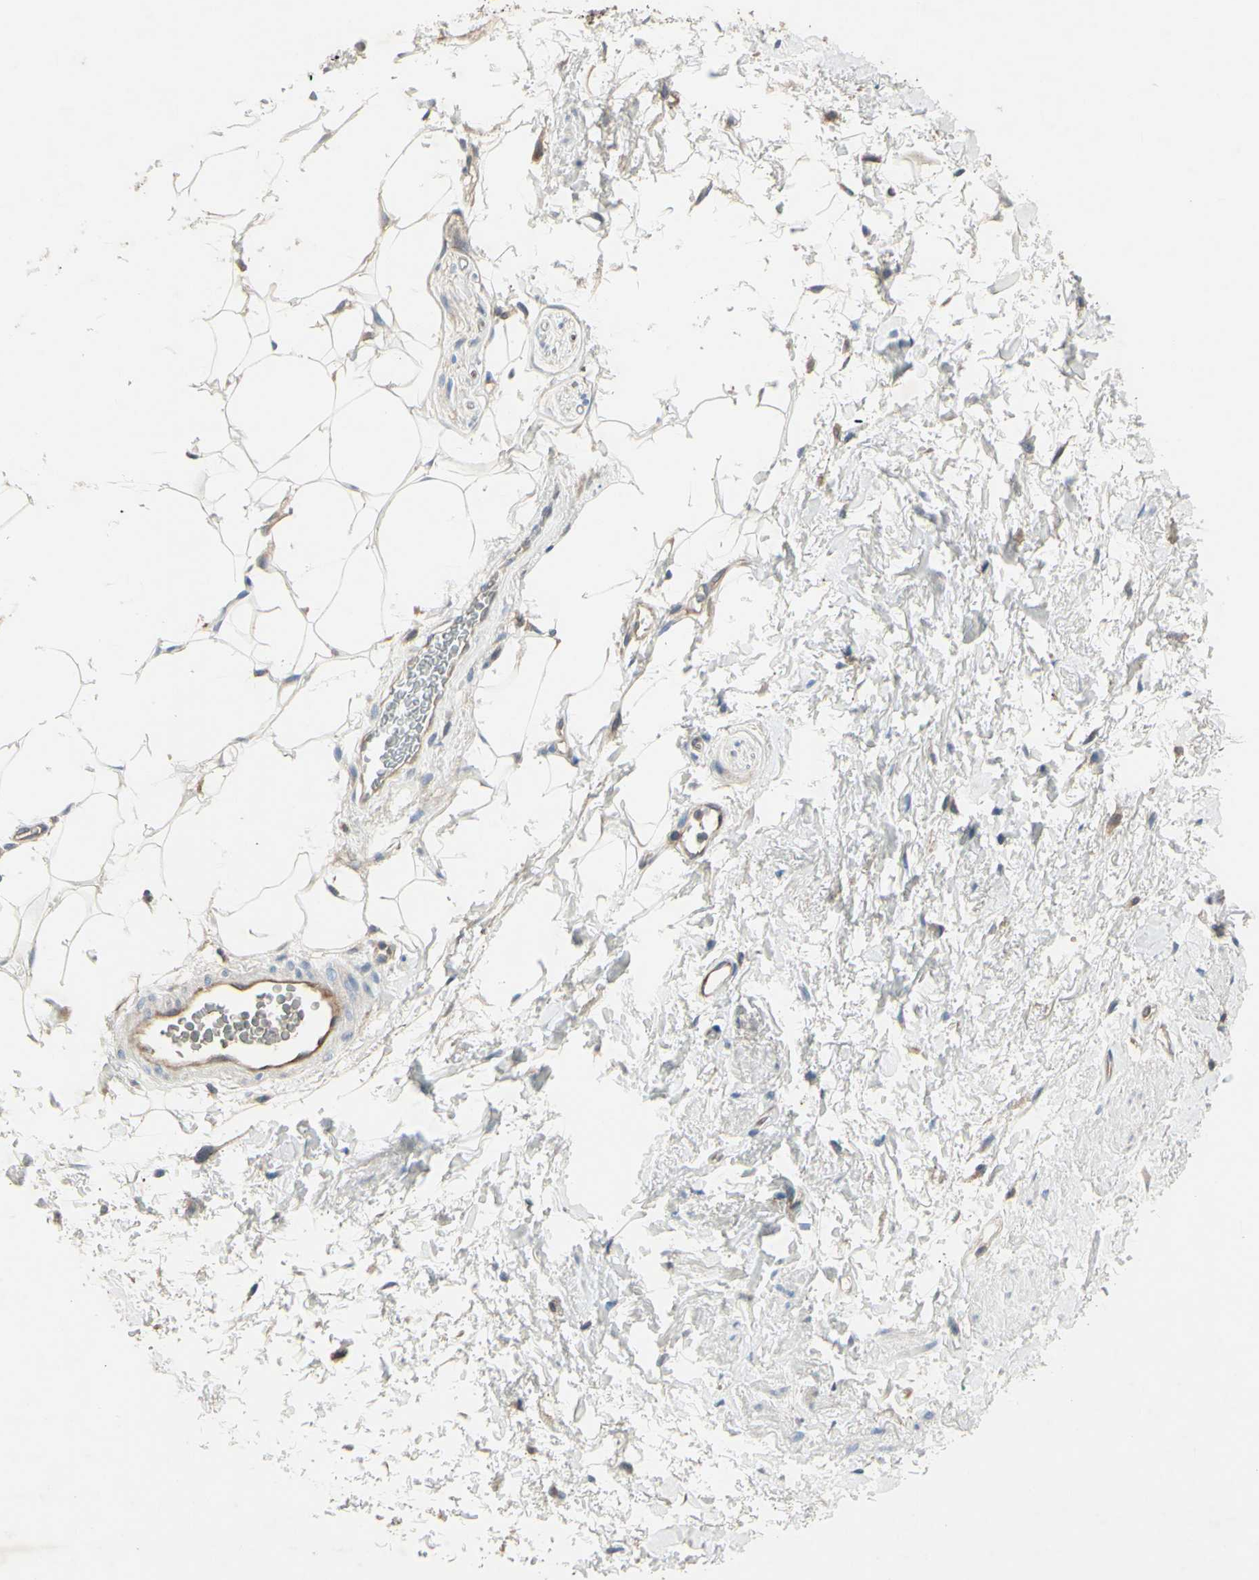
{"staining": {"intensity": "negative", "quantity": "none", "location": "none"}, "tissue": "adipose tissue", "cell_type": "Adipocytes", "image_type": "normal", "snomed": [{"axis": "morphology", "description": "Normal tissue, NOS"}, {"axis": "topography", "description": "Soft tissue"}, {"axis": "topography", "description": "Peripheral nerve tissue"}], "caption": "An IHC micrograph of normal adipose tissue is shown. There is no staining in adipocytes of adipose tissue. (DAB immunohistochemistry with hematoxylin counter stain).", "gene": "IGSF9B", "patient": {"sex": "female", "age": 71}}